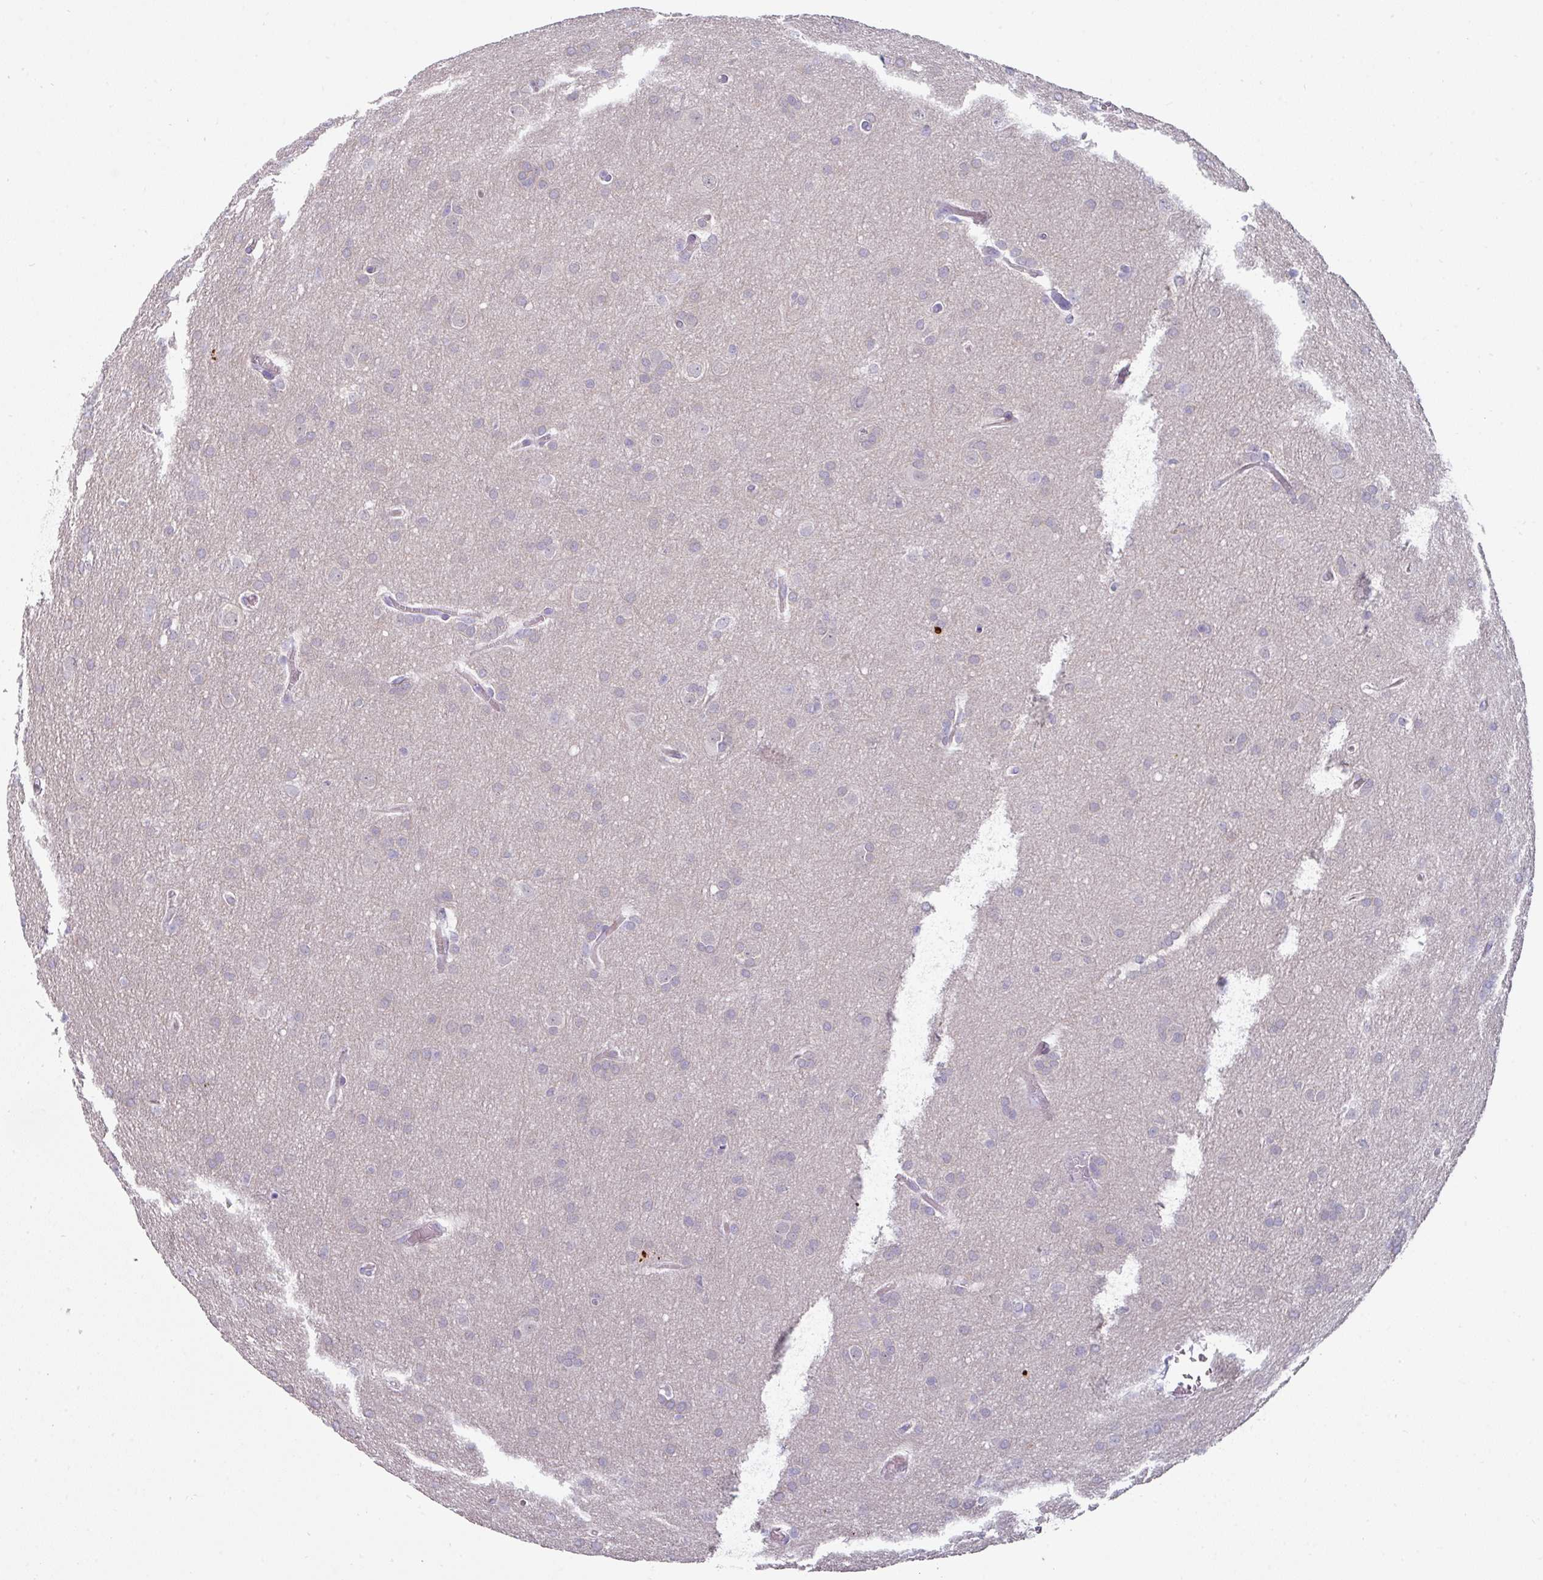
{"staining": {"intensity": "negative", "quantity": "none", "location": "none"}, "tissue": "glioma", "cell_type": "Tumor cells", "image_type": "cancer", "snomed": [{"axis": "morphology", "description": "Glioma, malignant, Low grade"}, {"axis": "topography", "description": "Brain"}], "caption": "Tumor cells are negative for protein expression in human malignant glioma (low-grade).", "gene": "EYA3", "patient": {"sex": "female", "age": 32}}